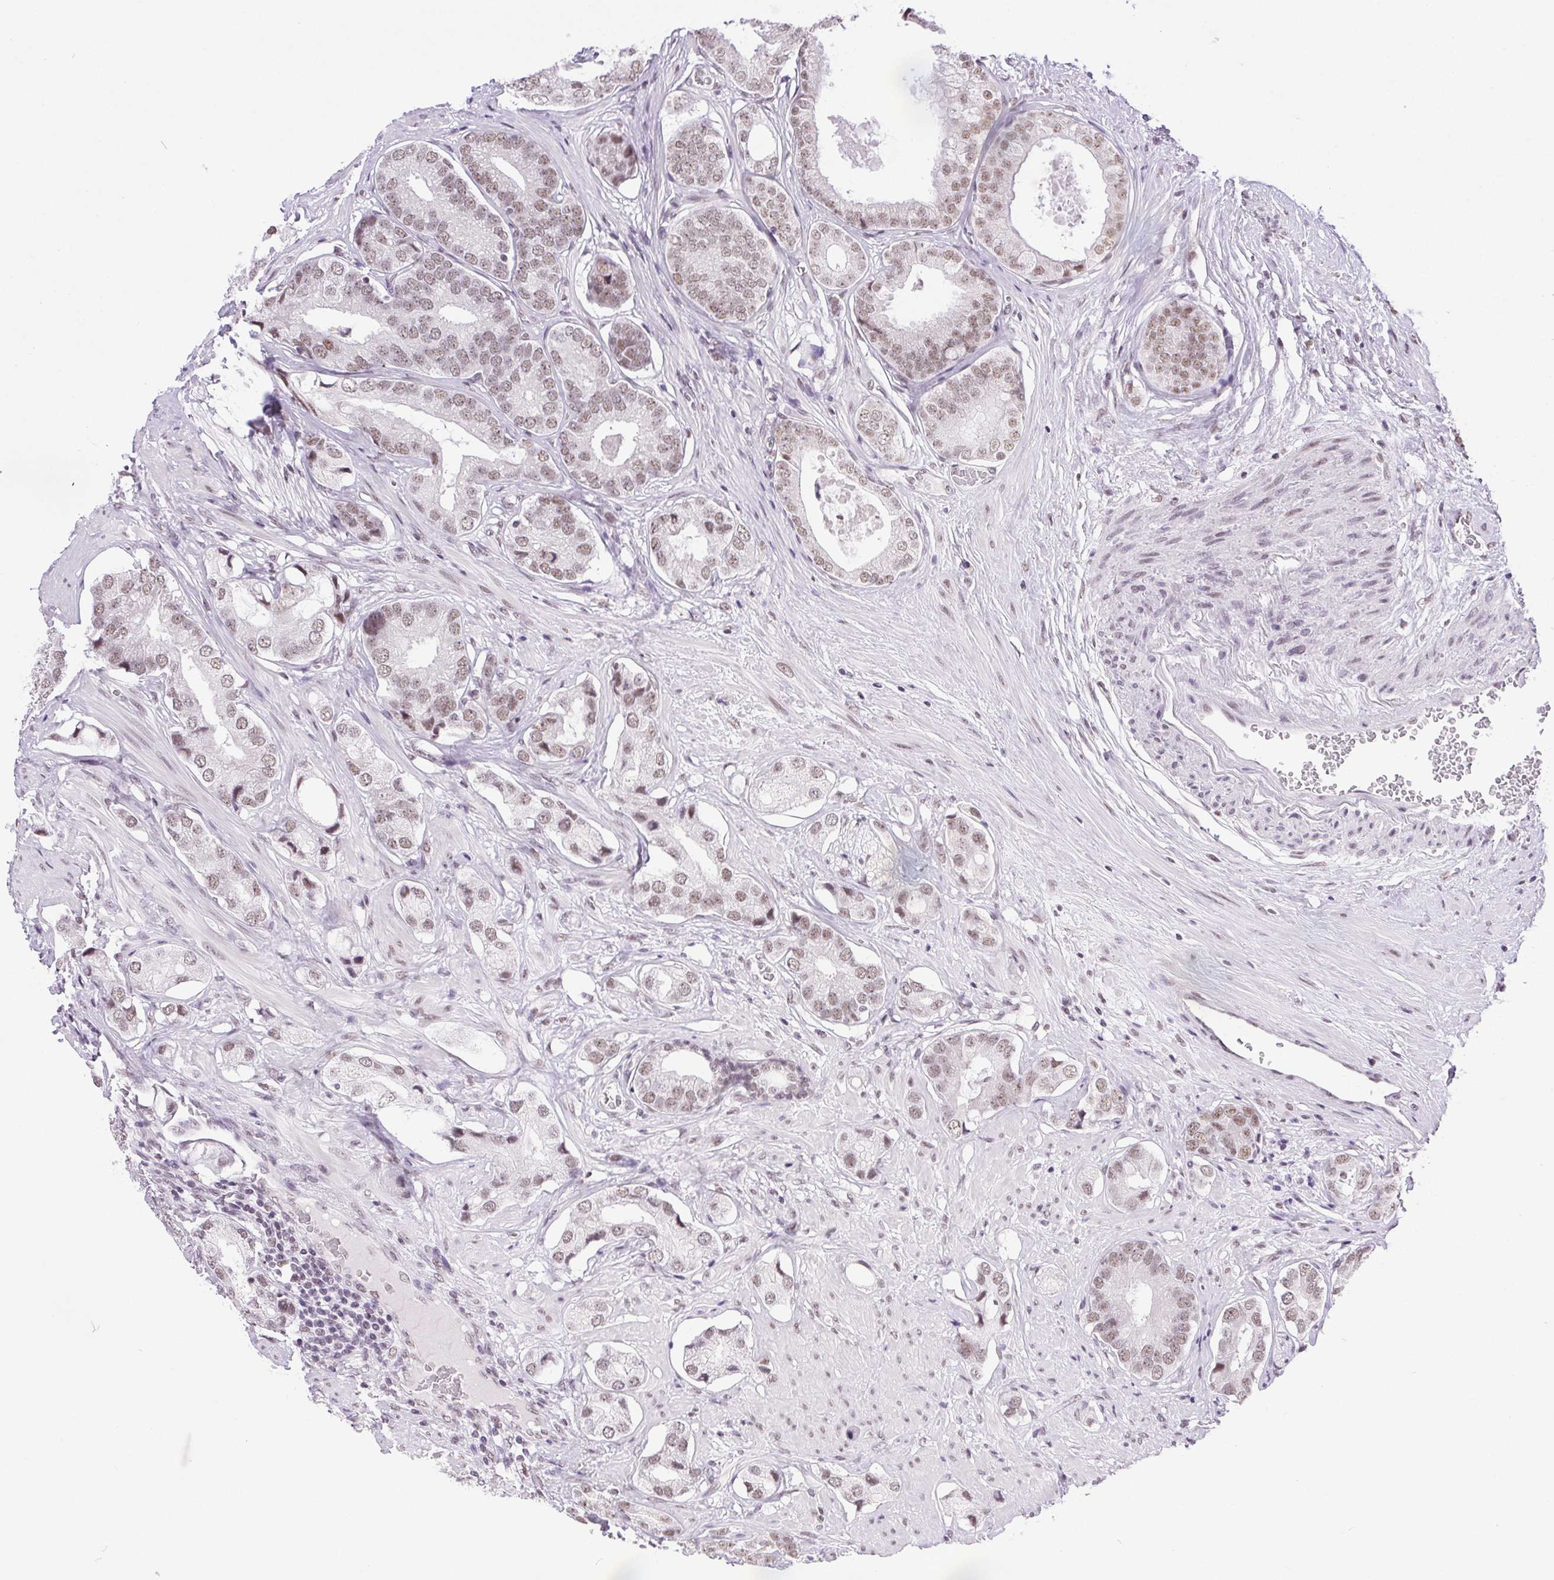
{"staining": {"intensity": "weak", "quantity": ">75%", "location": "nuclear"}, "tissue": "prostate cancer", "cell_type": "Tumor cells", "image_type": "cancer", "snomed": [{"axis": "morphology", "description": "Adenocarcinoma, Low grade"}, {"axis": "topography", "description": "Prostate"}], "caption": "About >75% of tumor cells in adenocarcinoma (low-grade) (prostate) show weak nuclear protein staining as visualized by brown immunohistochemical staining.", "gene": "TRA2B", "patient": {"sex": "male", "age": 61}}